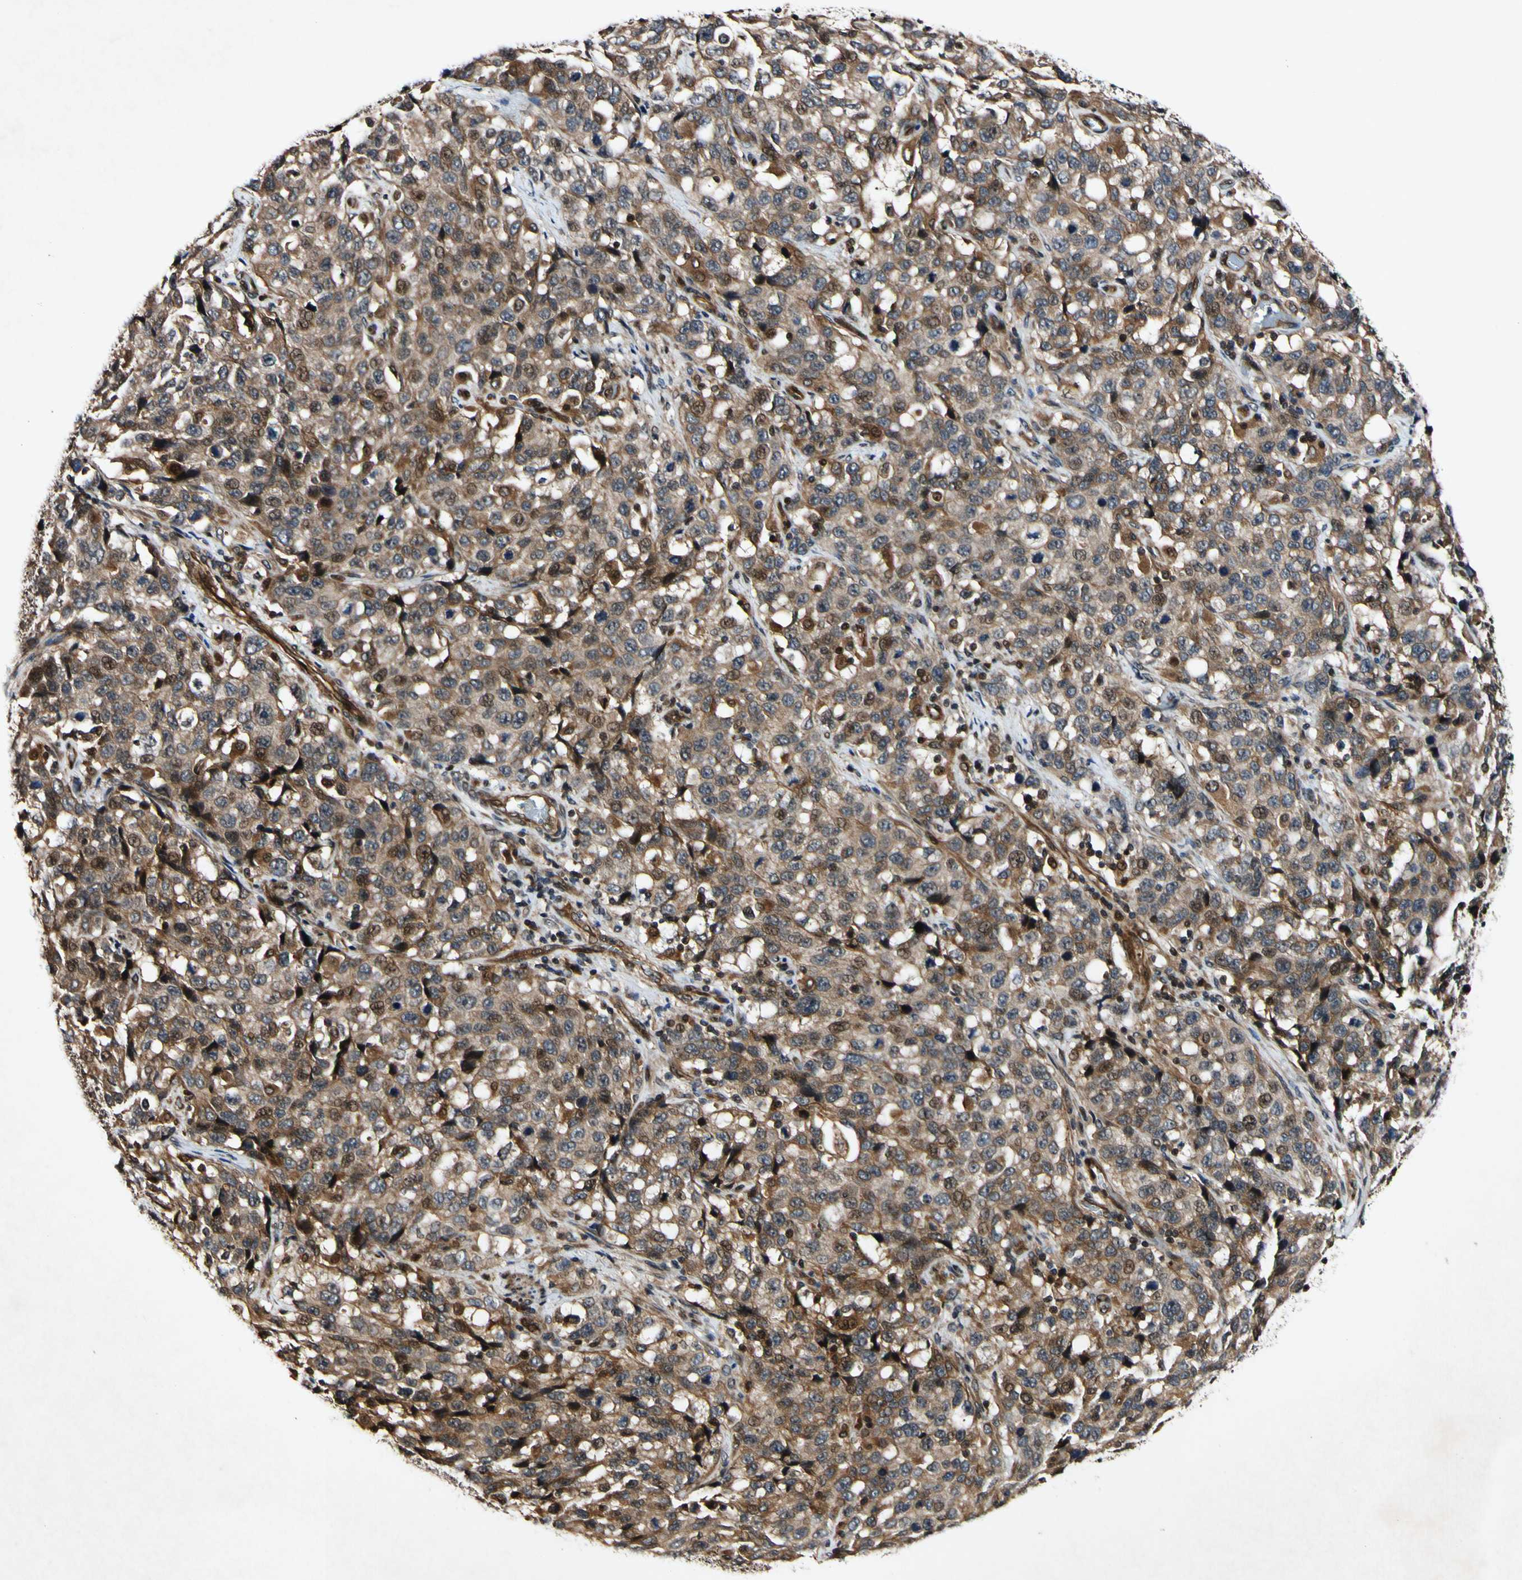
{"staining": {"intensity": "moderate", "quantity": ">75%", "location": "cytoplasmic/membranous"}, "tissue": "stomach cancer", "cell_type": "Tumor cells", "image_type": "cancer", "snomed": [{"axis": "morphology", "description": "Normal tissue, NOS"}, {"axis": "morphology", "description": "Adenocarcinoma, NOS"}, {"axis": "topography", "description": "Stomach"}], "caption": "A brown stain shows moderate cytoplasmic/membranous expression of a protein in human stomach cancer (adenocarcinoma) tumor cells.", "gene": "CSNK1E", "patient": {"sex": "male", "age": 48}}